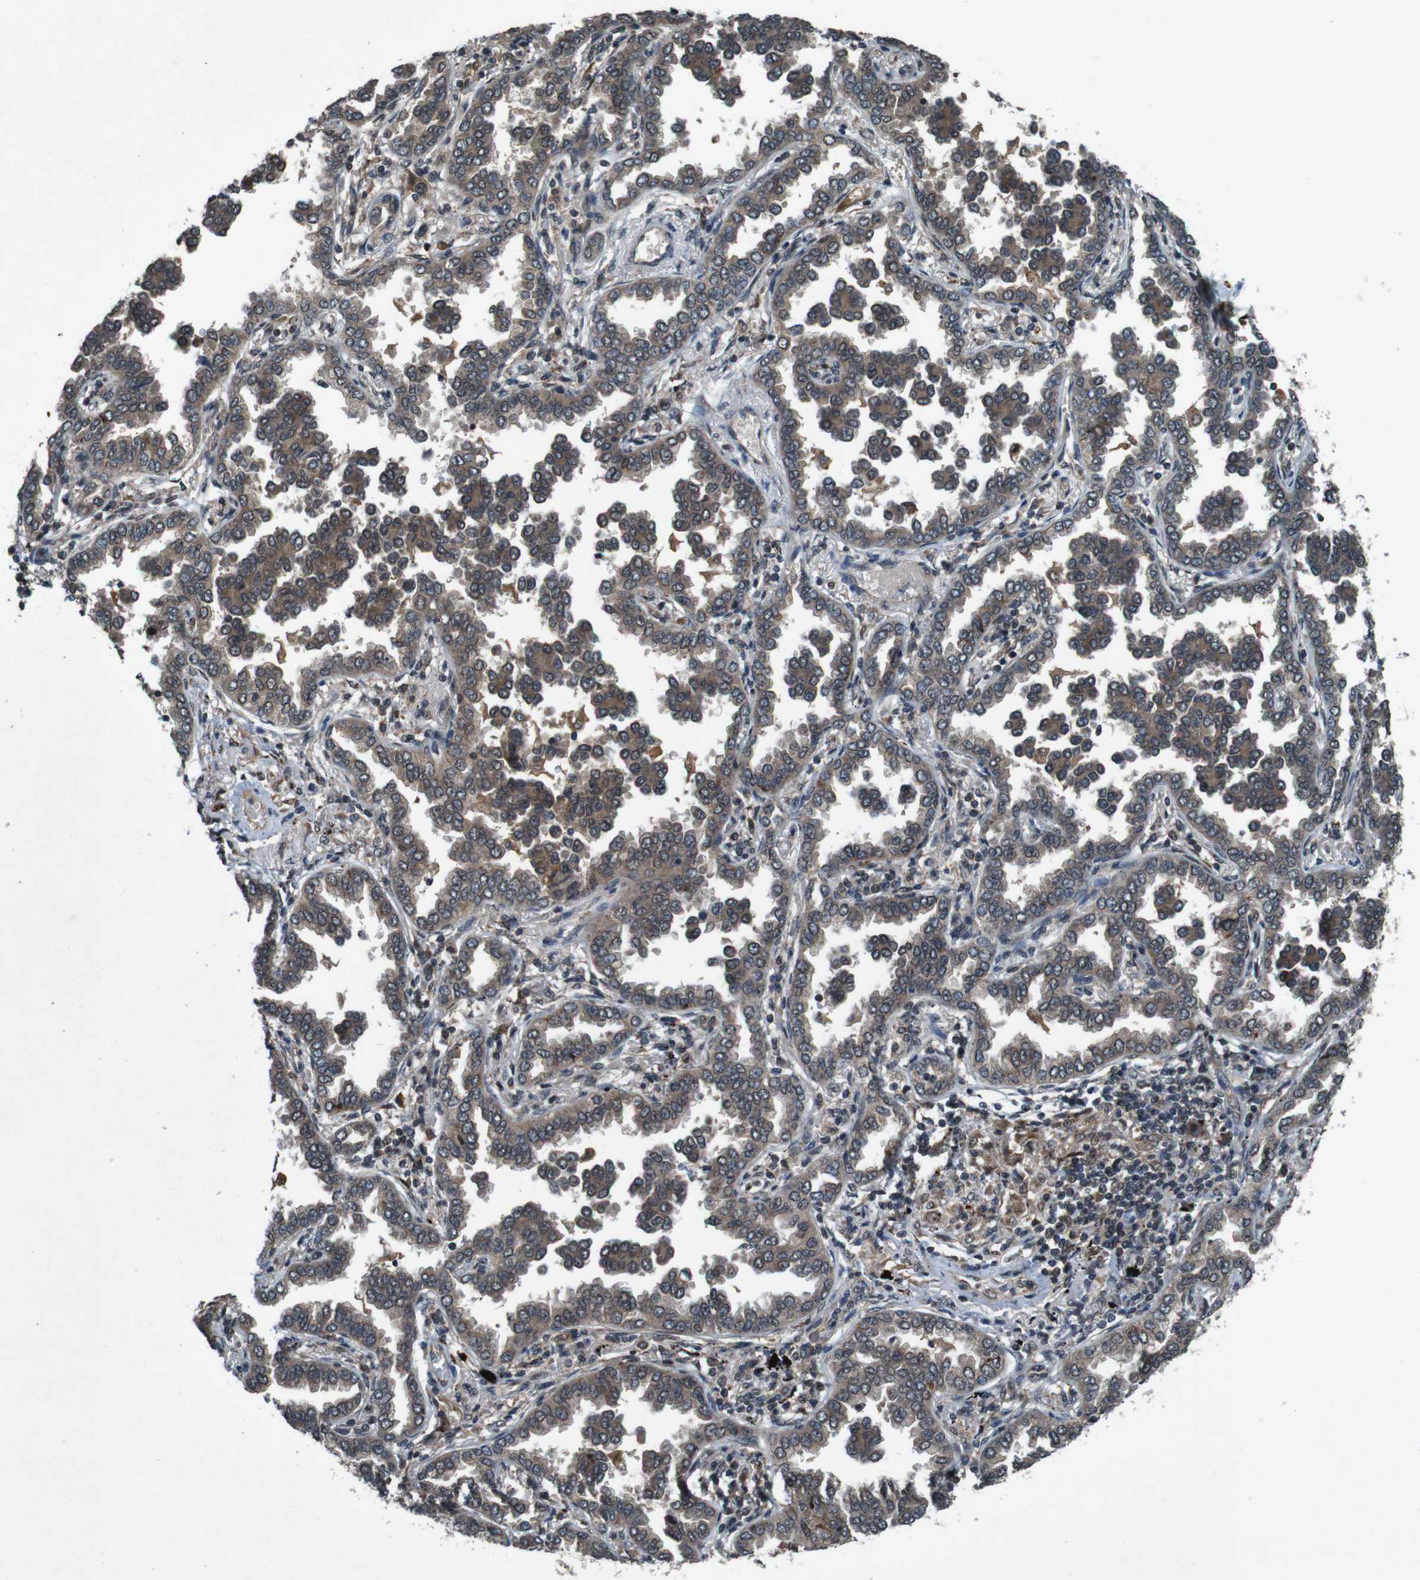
{"staining": {"intensity": "moderate", "quantity": "25%-75%", "location": "cytoplasmic/membranous"}, "tissue": "lung cancer", "cell_type": "Tumor cells", "image_type": "cancer", "snomed": [{"axis": "morphology", "description": "Normal tissue, NOS"}, {"axis": "morphology", "description": "Adenocarcinoma, NOS"}, {"axis": "topography", "description": "Lung"}], "caption": "Lung cancer tissue demonstrates moderate cytoplasmic/membranous staining in approximately 25%-75% of tumor cells, visualized by immunohistochemistry.", "gene": "SOCS1", "patient": {"sex": "male", "age": 59}}